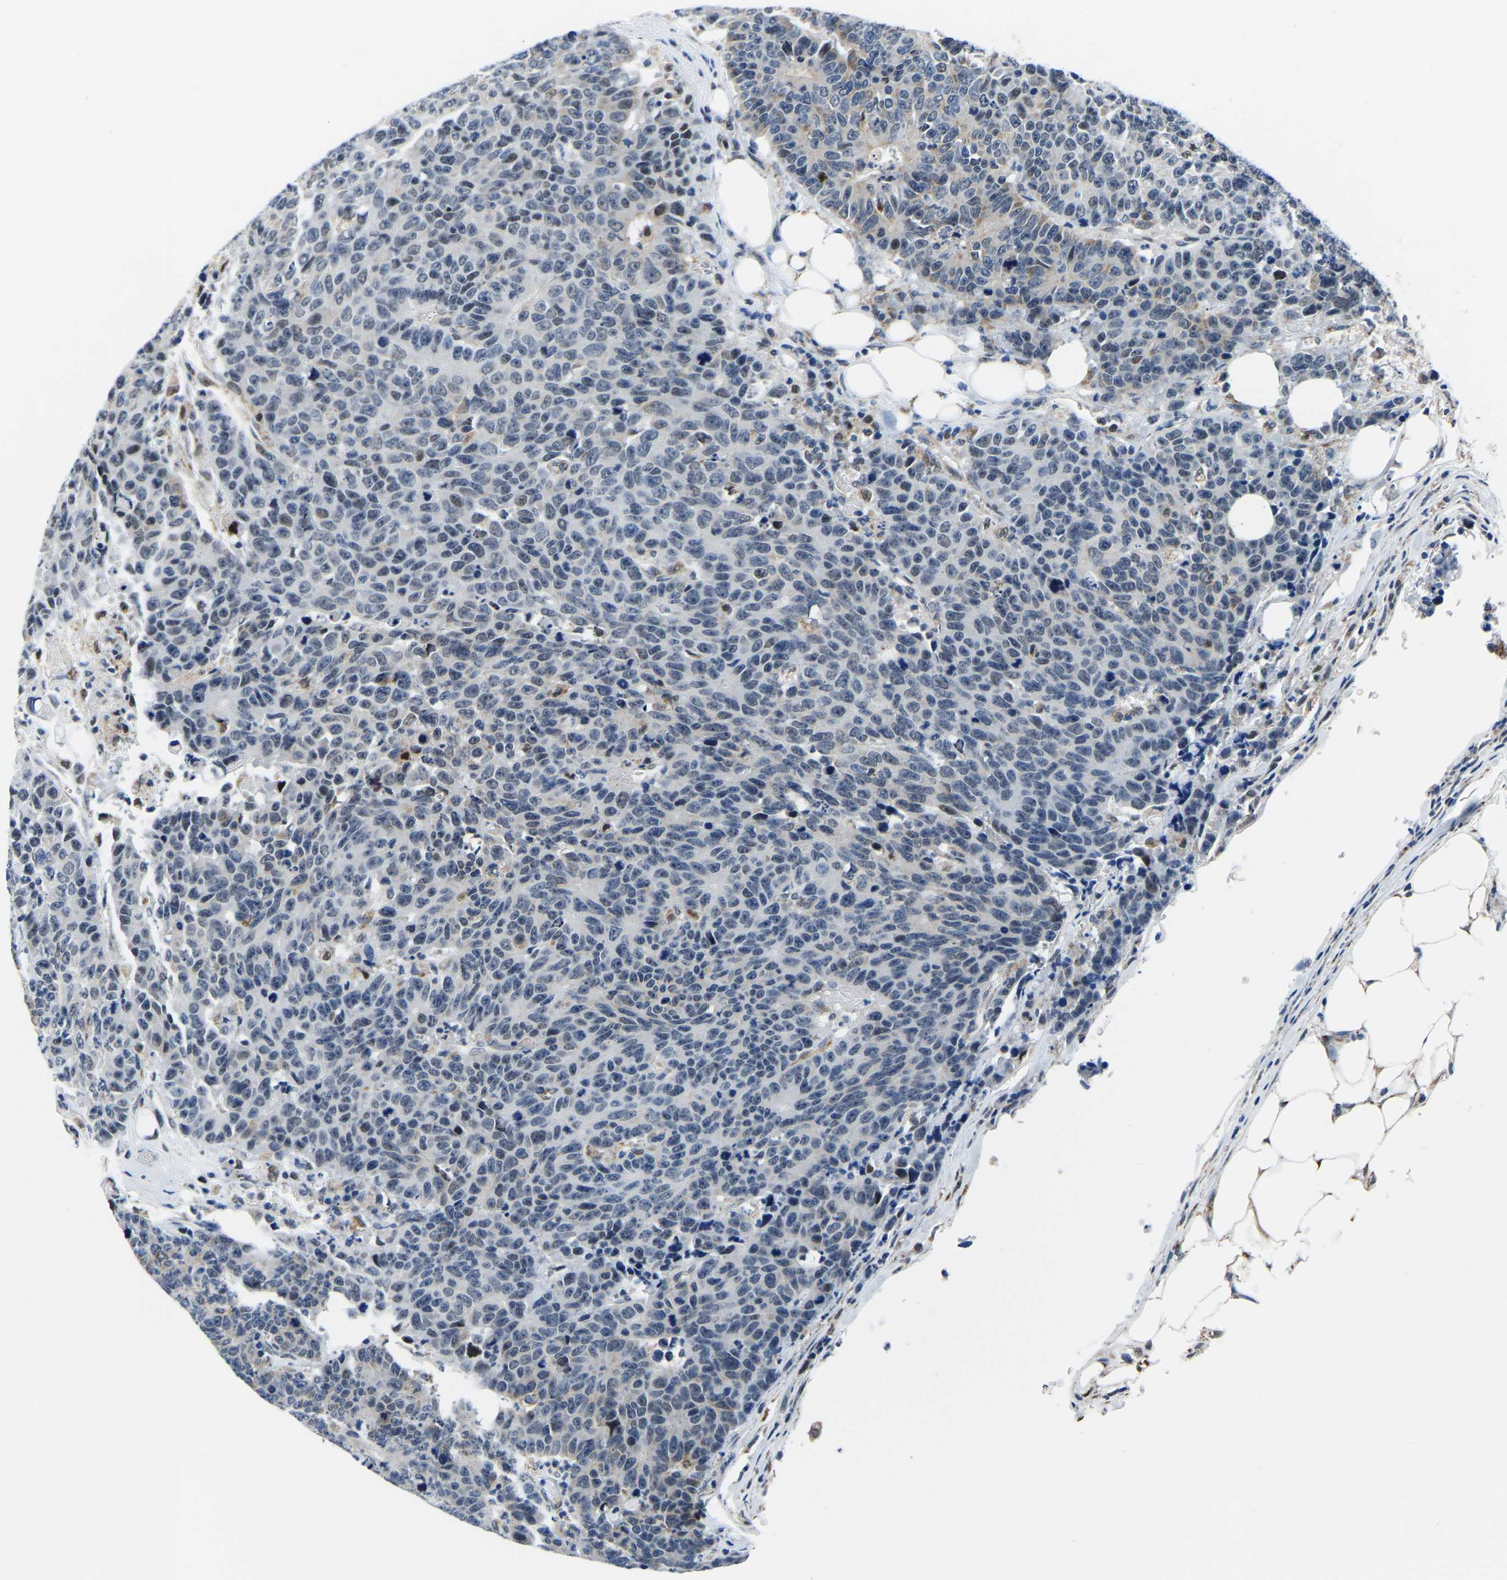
{"staining": {"intensity": "weak", "quantity": "<25%", "location": "nuclear"}, "tissue": "colorectal cancer", "cell_type": "Tumor cells", "image_type": "cancer", "snomed": [{"axis": "morphology", "description": "Adenocarcinoma, NOS"}, {"axis": "topography", "description": "Colon"}], "caption": "Immunohistochemistry histopathology image of neoplastic tissue: human colorectal adenocarcinoma stained with DAB (3,3'-diaminobenzidine) exhibits no significant protein expression in tumor cells. The staining was performed using DAB (3,3'-diaminobenzidine) to visualize the protein expression in brown, while the nuclei were stained in blue with hematoxylin (Magnification: 20x).", "gene": "BNIP3L", "patient": {"sex": "female", "age": 86}}